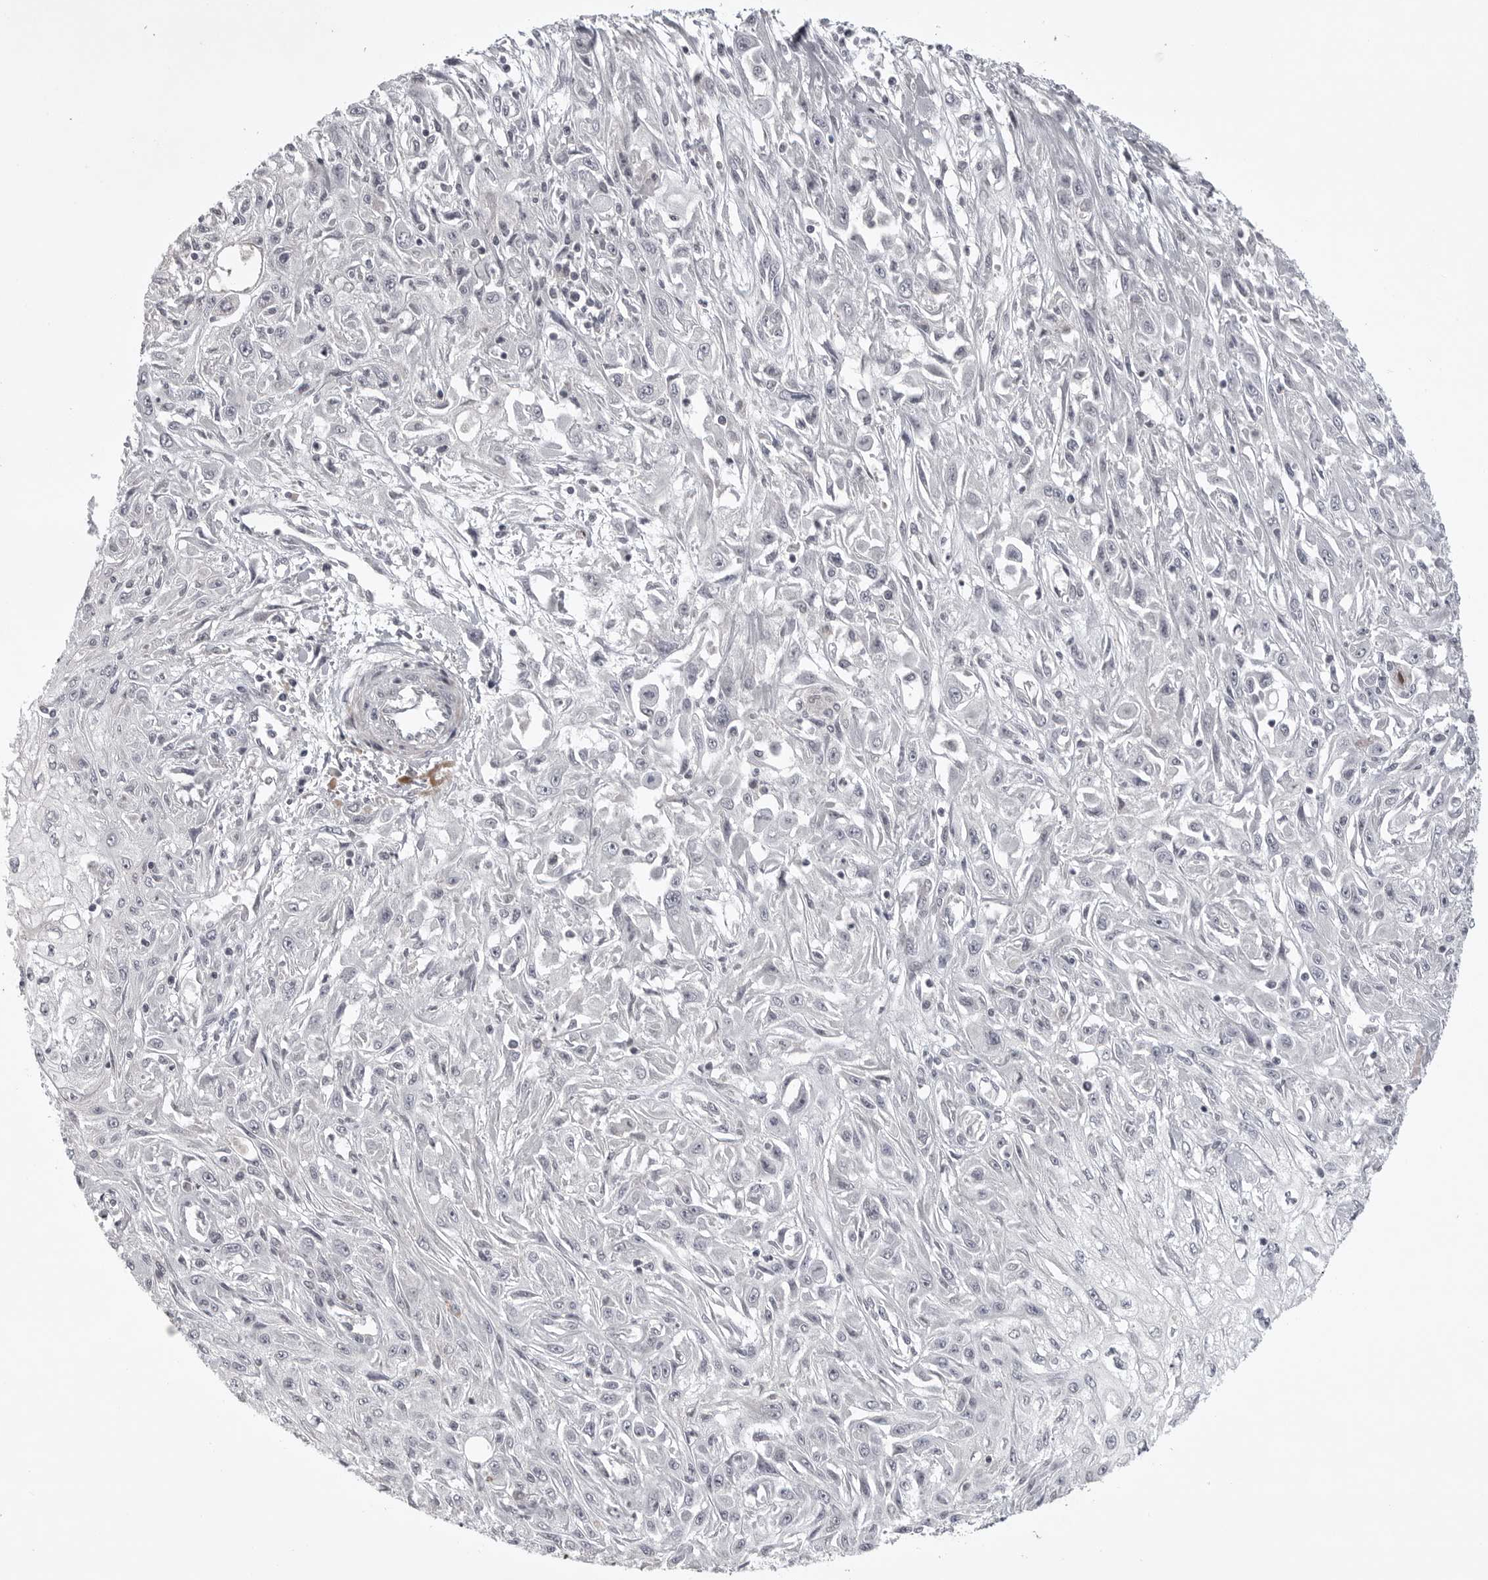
{"staining": {"intensity": "negative", "quantity": "none", "location": "none"}, "tissue": "skin cancer", "cell_type": "Tumor cells", "image_type": "cancer", "snomed": [{"axis": "morphology", "description": "Squamous cell carcinoma, NOS"}, {"axis": "morphology", "description": "Squamous cell carcinoma, metastatic, NOS"}, {"axis": "topography", "description": "Skin"}, {"axis": "topography", "description": "Lymph node"}], "caption": "Tumor cells are negative for protein expression in human skin cancer (metastatic squamous cell carcinoma).", "gene": "CD300LD", "patient": {"sex": "male", "age": 75}}